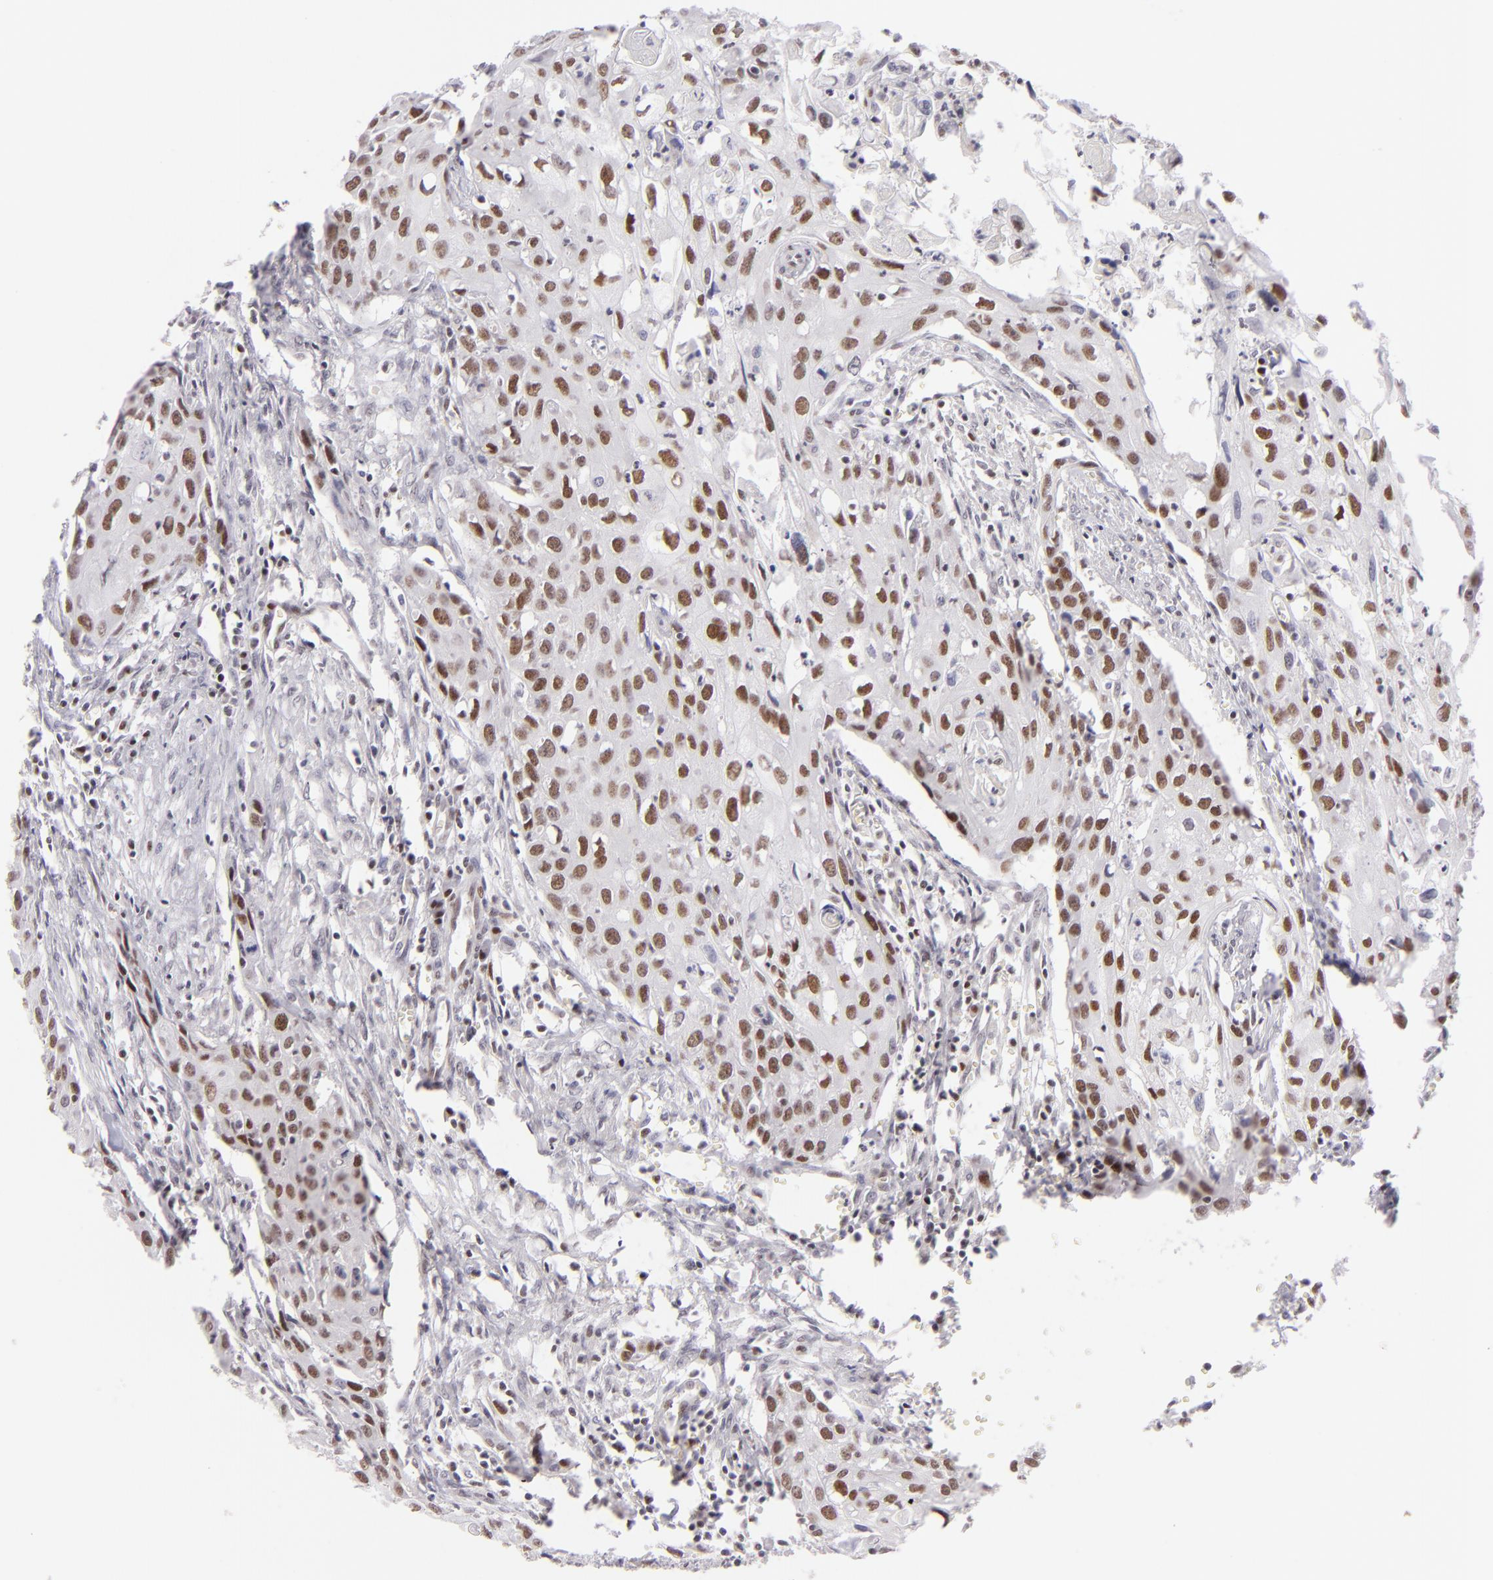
{"staining": {"intensity": "moderate", "quantity": ">75%", "location": "nuclear"}, "tissue": "urothelial cancer", "cell_type": "Tumor cells", "image_type": "cancer", "snomed": [{"axis": "morphology", "description": "Urothelial carcinoma, High grade"}, {"axis": "topography", "description": "Urinary bladder"}], "caption": "A medium amount of moderate nuclear expression is appreciated in about >75% of tumor cells in urothelial carcinoma (high-grade) tissue.", "gene": "POU2F1", "patient": {"sex": "male", "age": 54}}